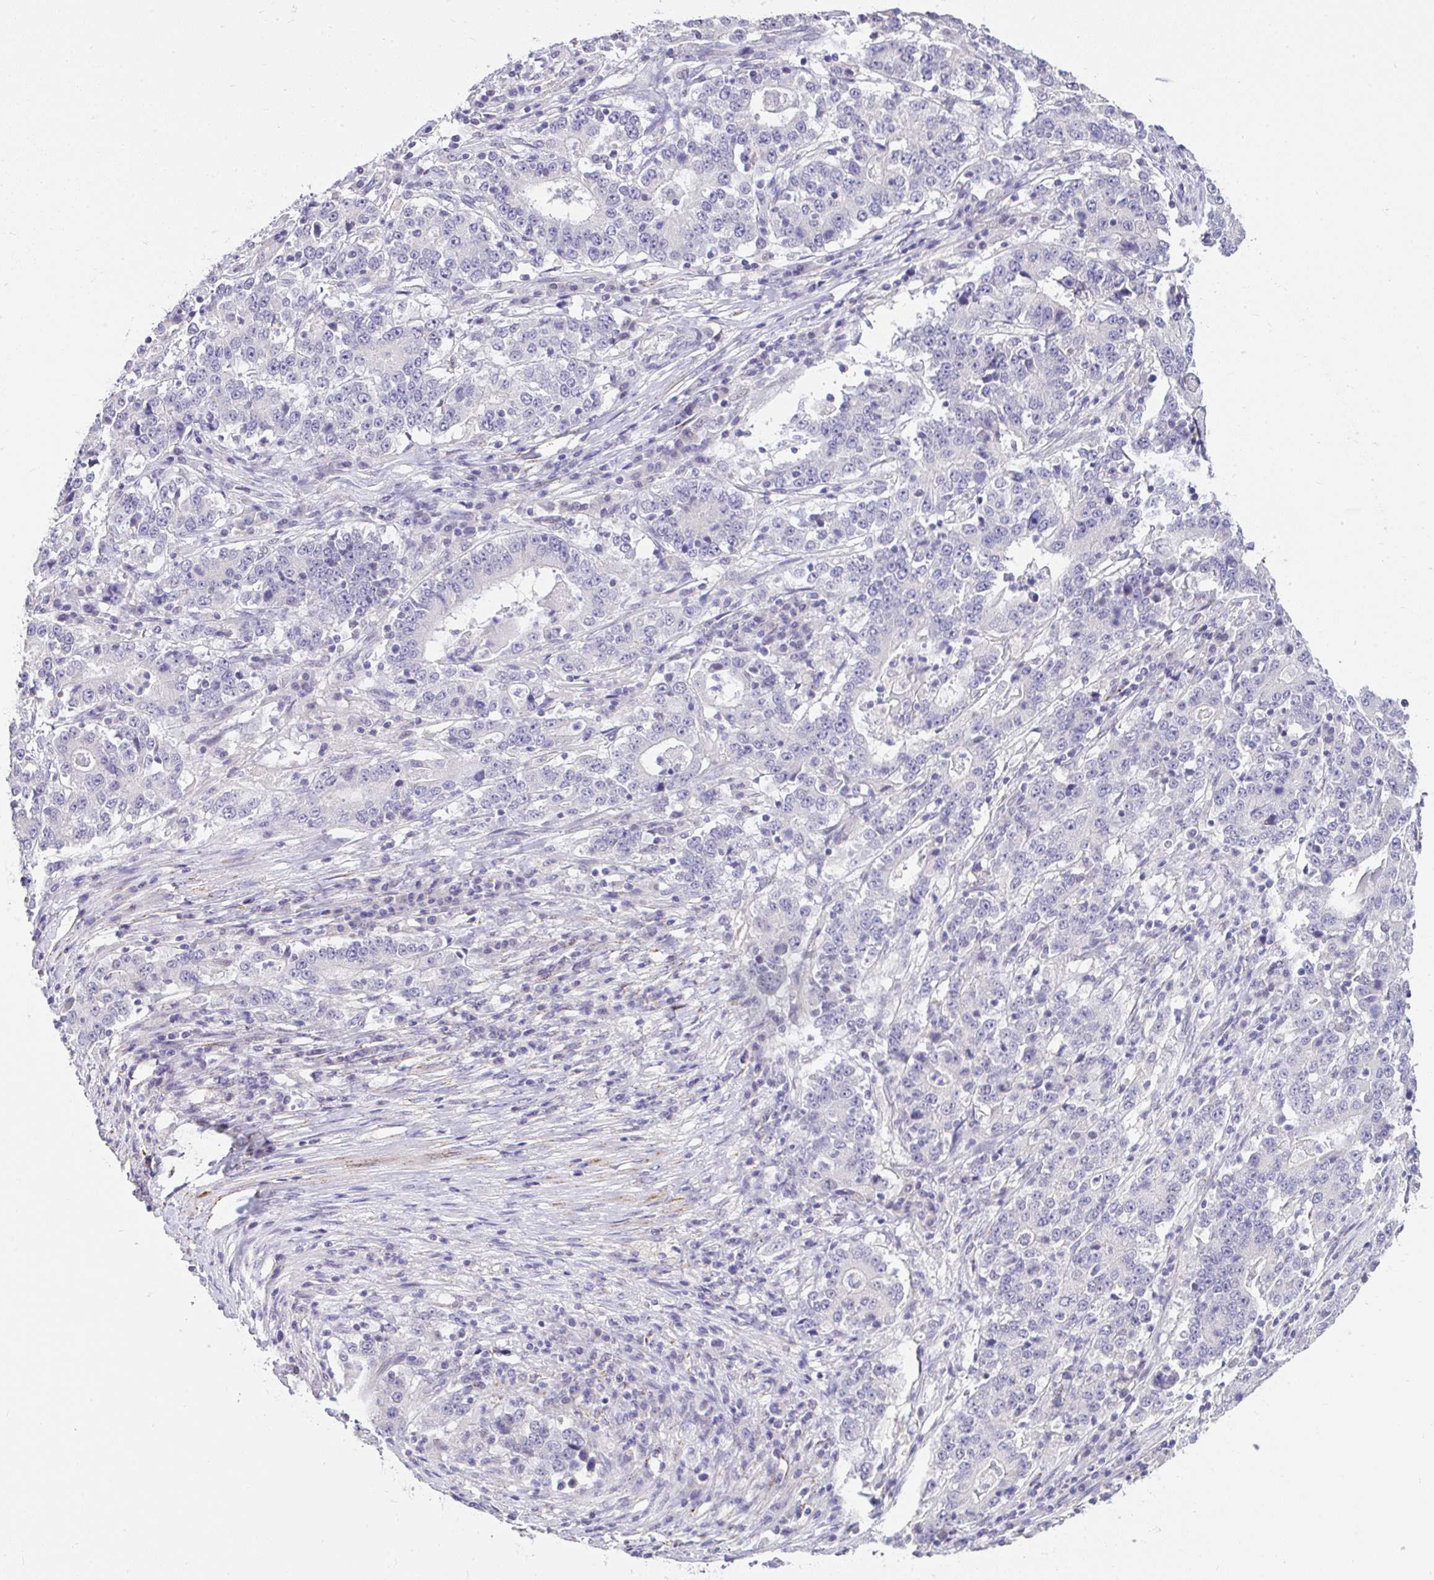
{"staining": {"intensity": "negative", "quantity": "none", "location": "none"}, "tissue": "stomach cancer", "cell_type": "Tumor cells", "image_type": "cancer", "snomed": [{"axis": "morphology", "description": "Adenocarcinoma, NOS"}, {"axis": "topography", "description": "Stomach"}], "caption": "DAB immunohistochemical staining of human stomach cancer (adenocarcinoma) shows no significant staining in tumor cells.", "gene": "CTU1", "patient": {"sex": "male", "age": 59}}